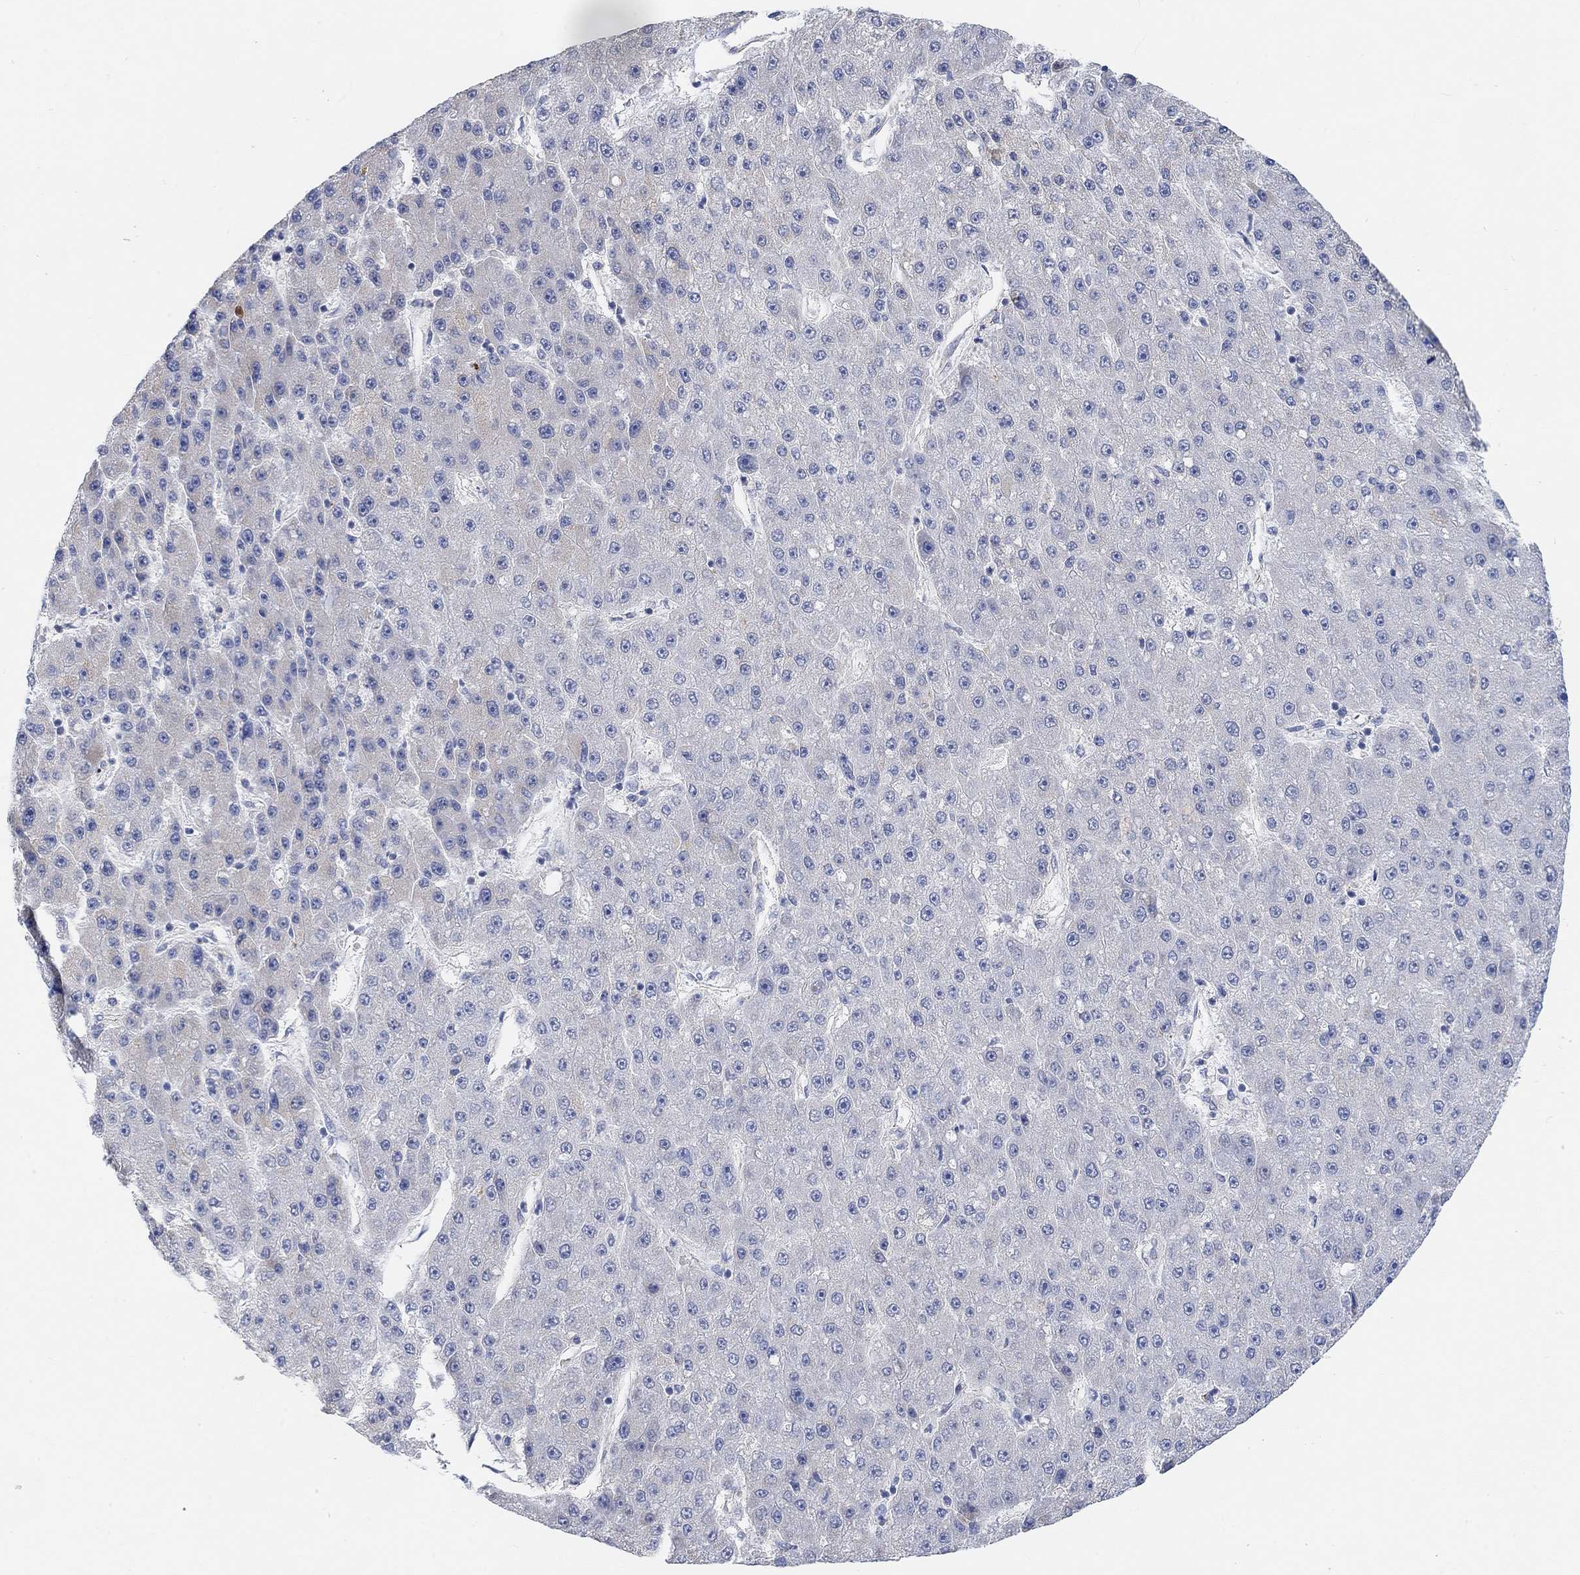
{"staining": {"intensity": "negative", "quantity": "none", "location": "none"}, "tissue": "liver cancer", "cell_type": "Tumor cells", "image_type": "cancer", "snomed": [{"axis": "morphology", "description": "Carcinoma, Hepatocellular, NOS"}, {"axis": "topography", "description": "Liver"}], "caption": "A high-resolution image shows immunohistochemistry (IHC) staining of liver hepatocellular carcinoma, which reveals no significant positivity in tumor cells. (Immunohistochemistry (ihc), brightfield microscopy, high magnification).", "gene": "HCRTR1", "patient": {"sex": "male", "age": 67}}